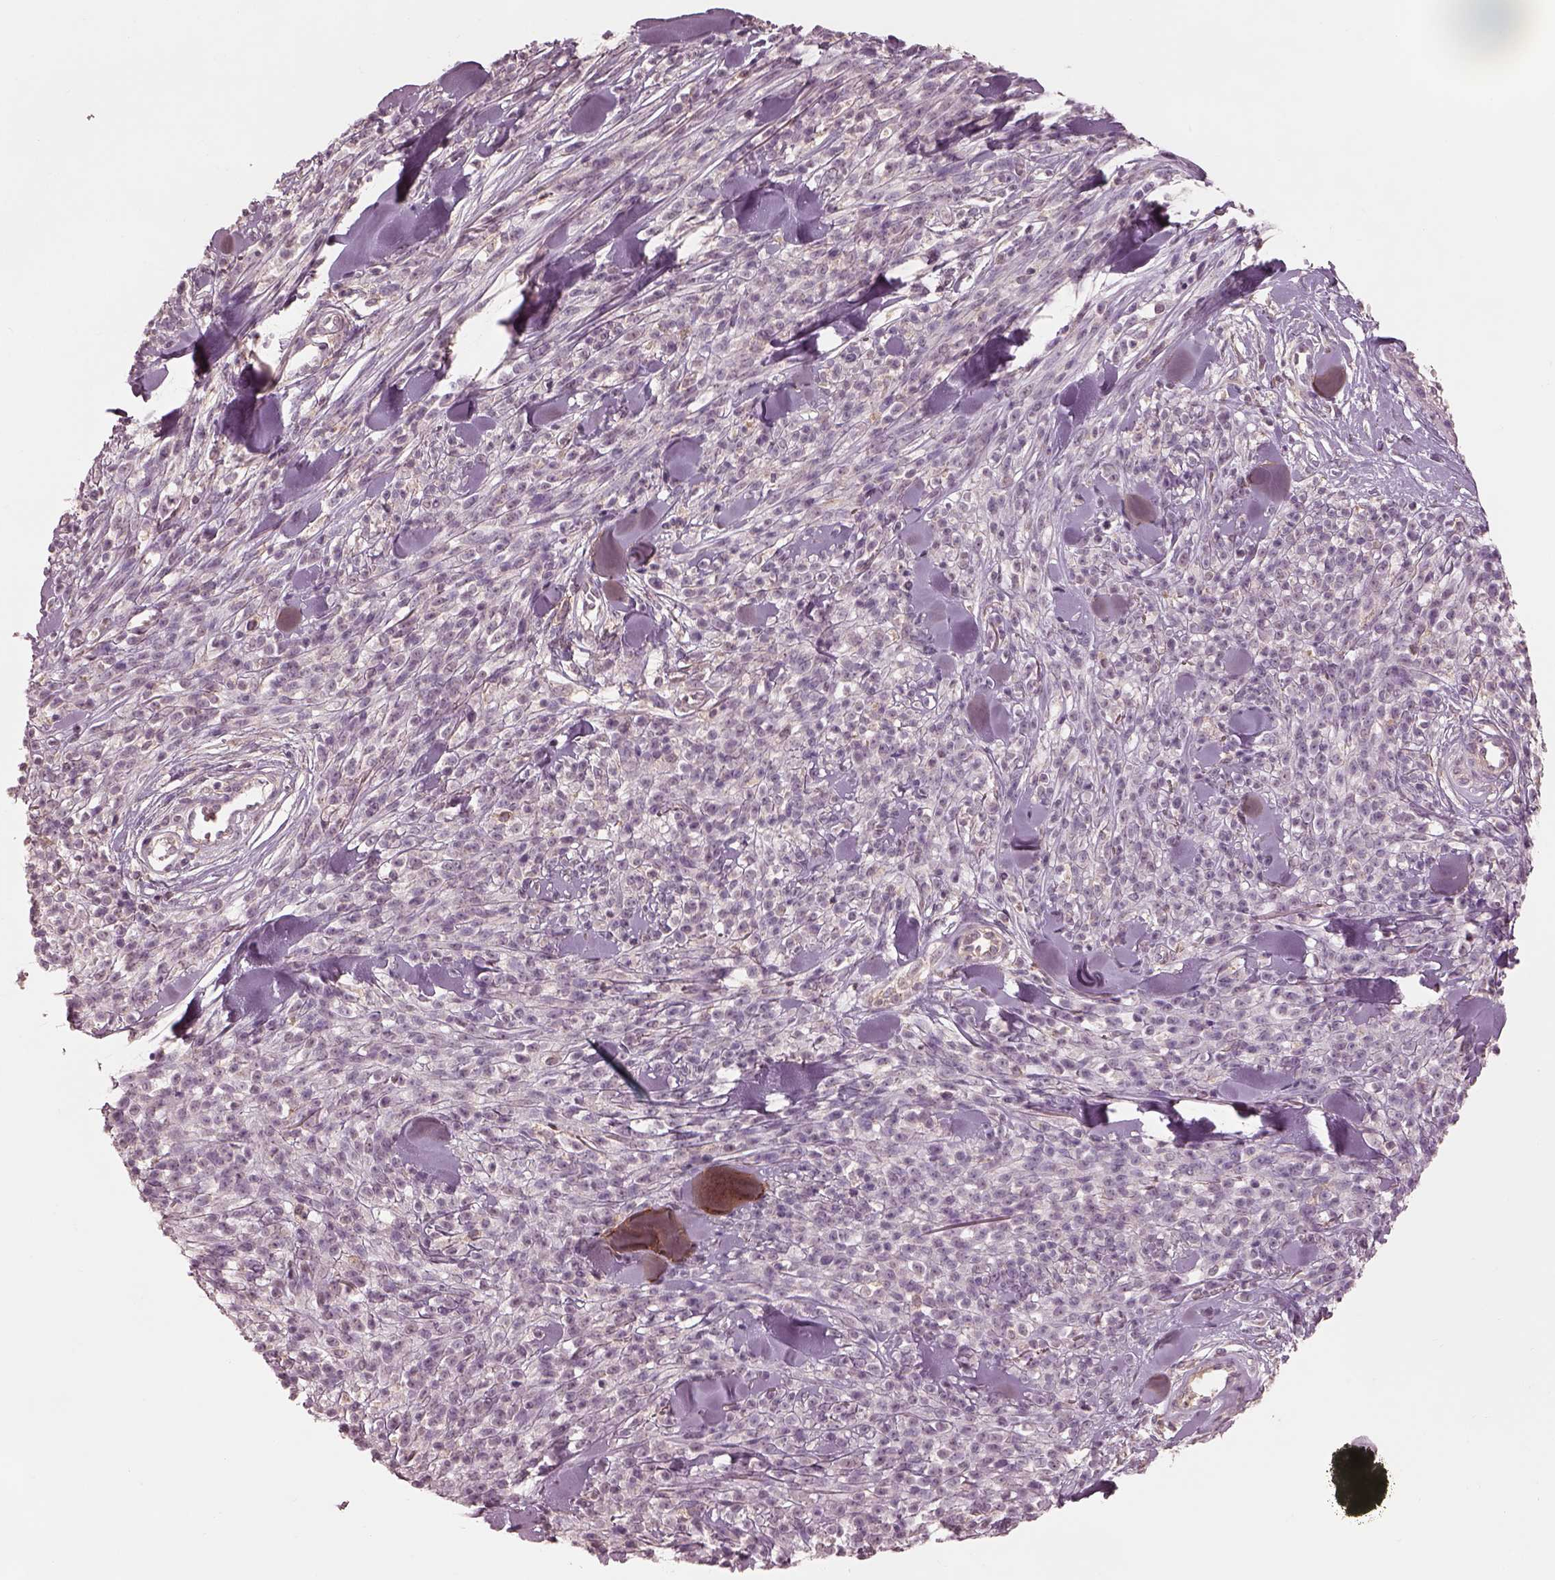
{"staining": {"intensity": "negative", "quantity": "none", "location": "none"}, "tissue": "melanoma", "cell_type": "Tumor cells", "image_type": "cancer", "snomed": [{"axis": "morphology", "description": "Malignant melanoma, NOS"}, {"axis": "topography", "description": "Skin"}, {"axis": "topography", "description": "Skin of trunk"}], "caption": "Tumor cells show no significant protein staining in malignant melanoma.", "gene": "PRKACG", "patient": {"sex": "male", "age": 74}}